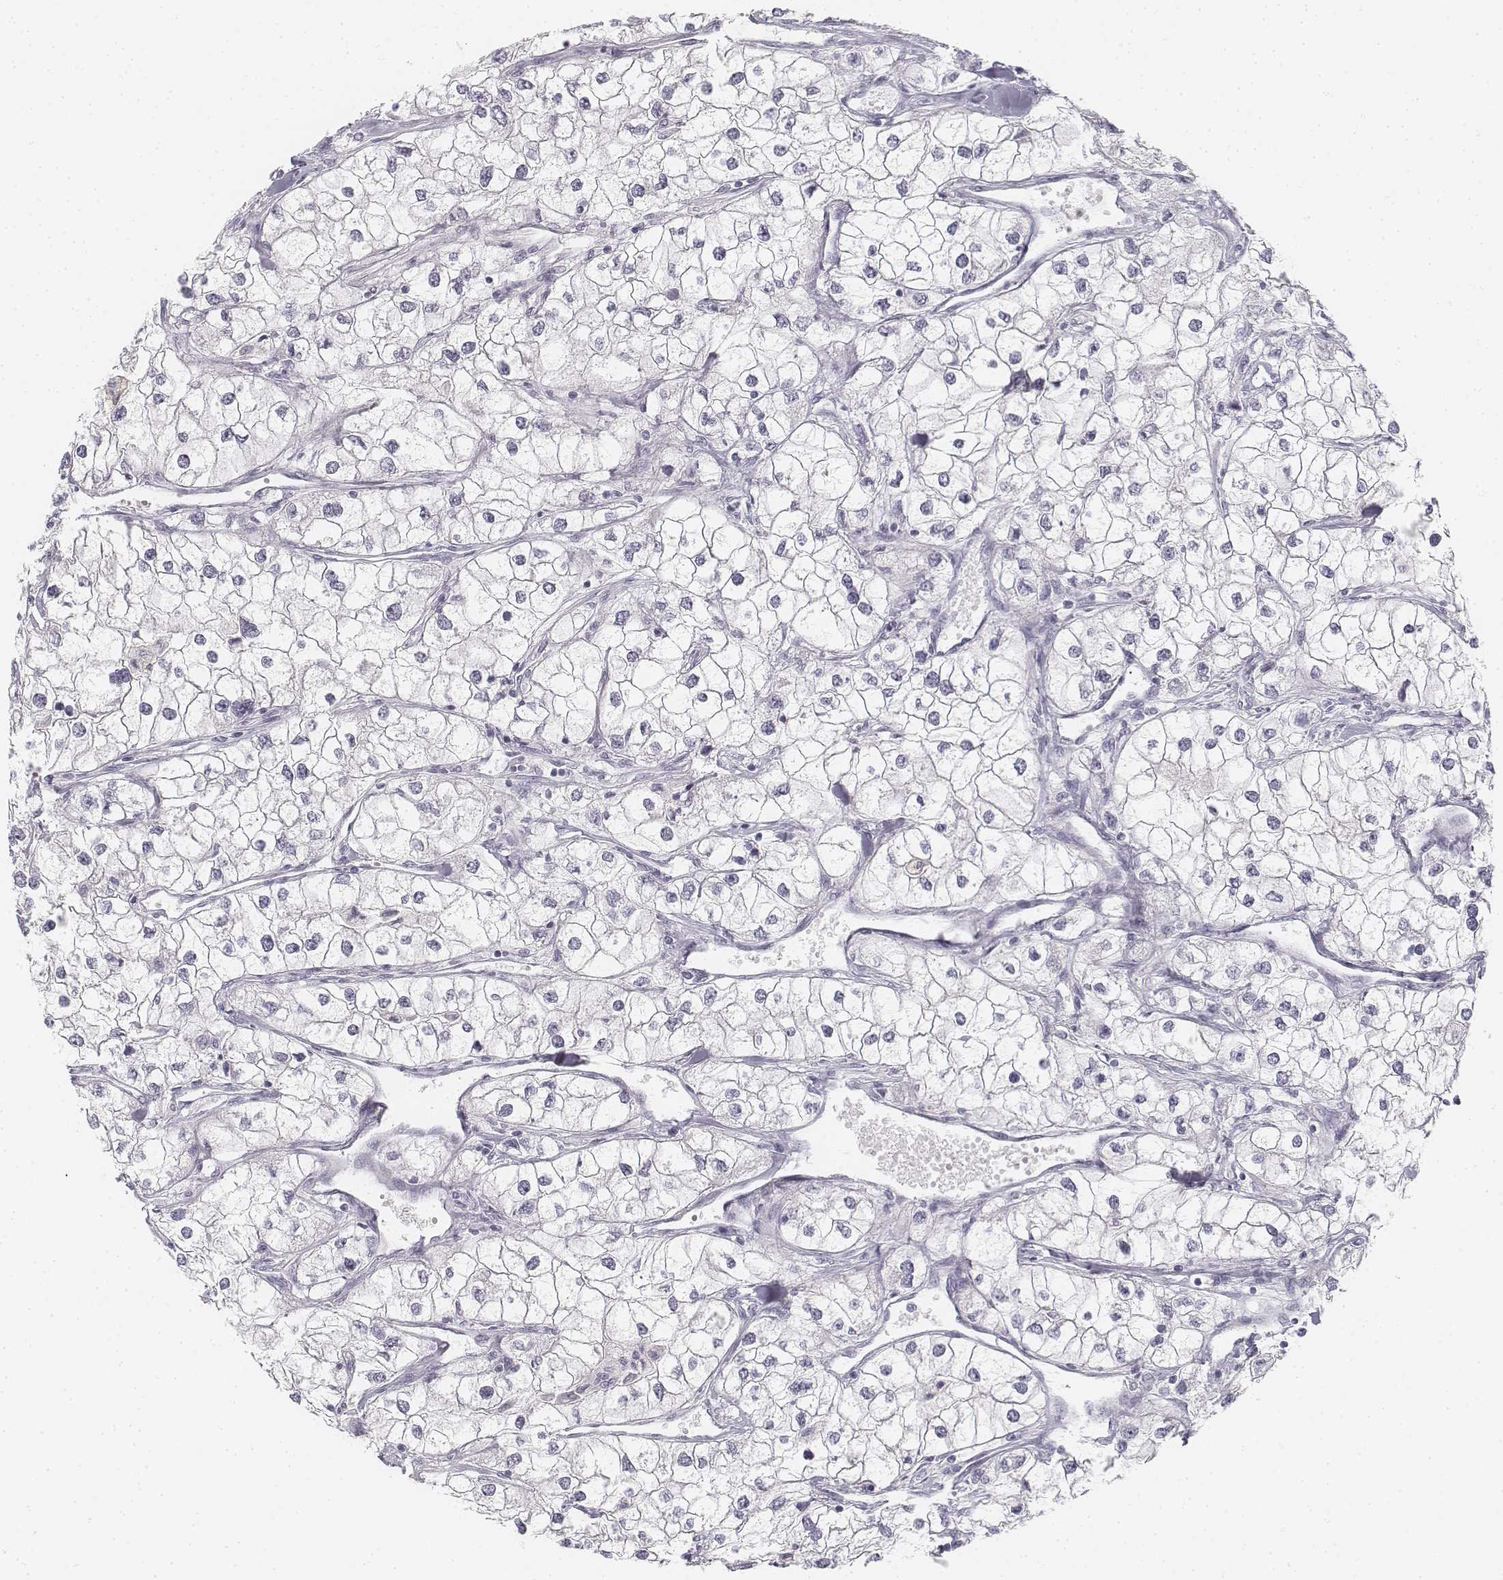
{"staining": {"intensity": "negative", "quantity": "none", "location": "none"}, "tissue": "renal cancer", "cell_type": "Tumor cells", "image_type": "cancer", "snomed": [{"axis": "morphology", "description": "Adenocarcinoma, NOS"}, {"axis": "topography", "description": "Kidney"}], "caption": "Protein analysis of adenocarcinoma (renal) reveals no significant positivity in tumor cells. (Brightfield microscopy of DAB immunohistochemistry at high magnification).", "gene": "KRT25", "patient": {"sex": "male", "age": 59}}